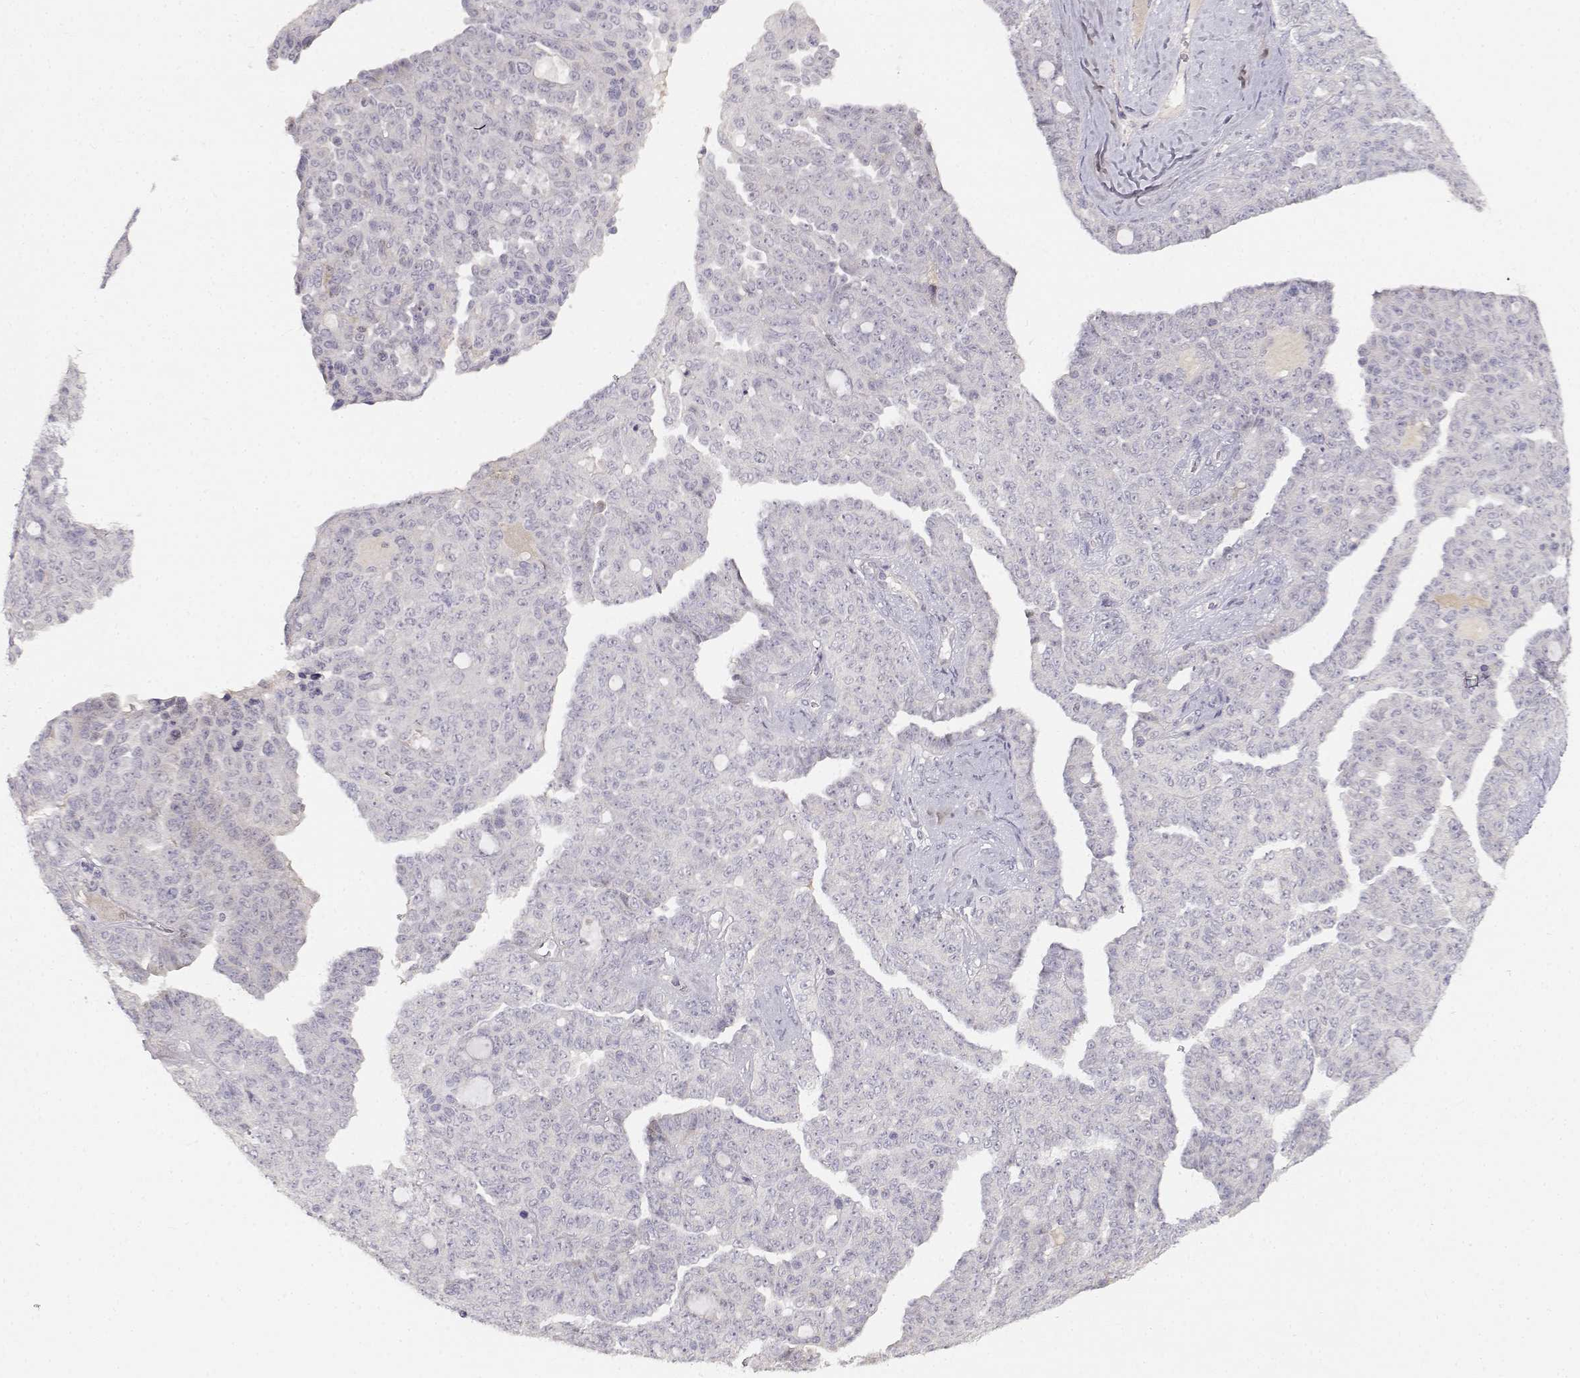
{"staining": {"intensity": "negative", "quantity": "none", "location": "none"}, "tissue": "ovarian cancer", "cell_type": "Tumor cells", "image_type": "cancer", "snomed": [{"axis": "morphology", "description": "Cystadenocarcinoma, serous, NOS"}, {"axis": "topography", "description": "Ovary"}], "caption": "A photomicrograph of human ovarian serous cystadenocarcinoma is negative for staining in tumor cells.", "gene": "EAF2", "patient": {"sex": "female", "age": 71}}